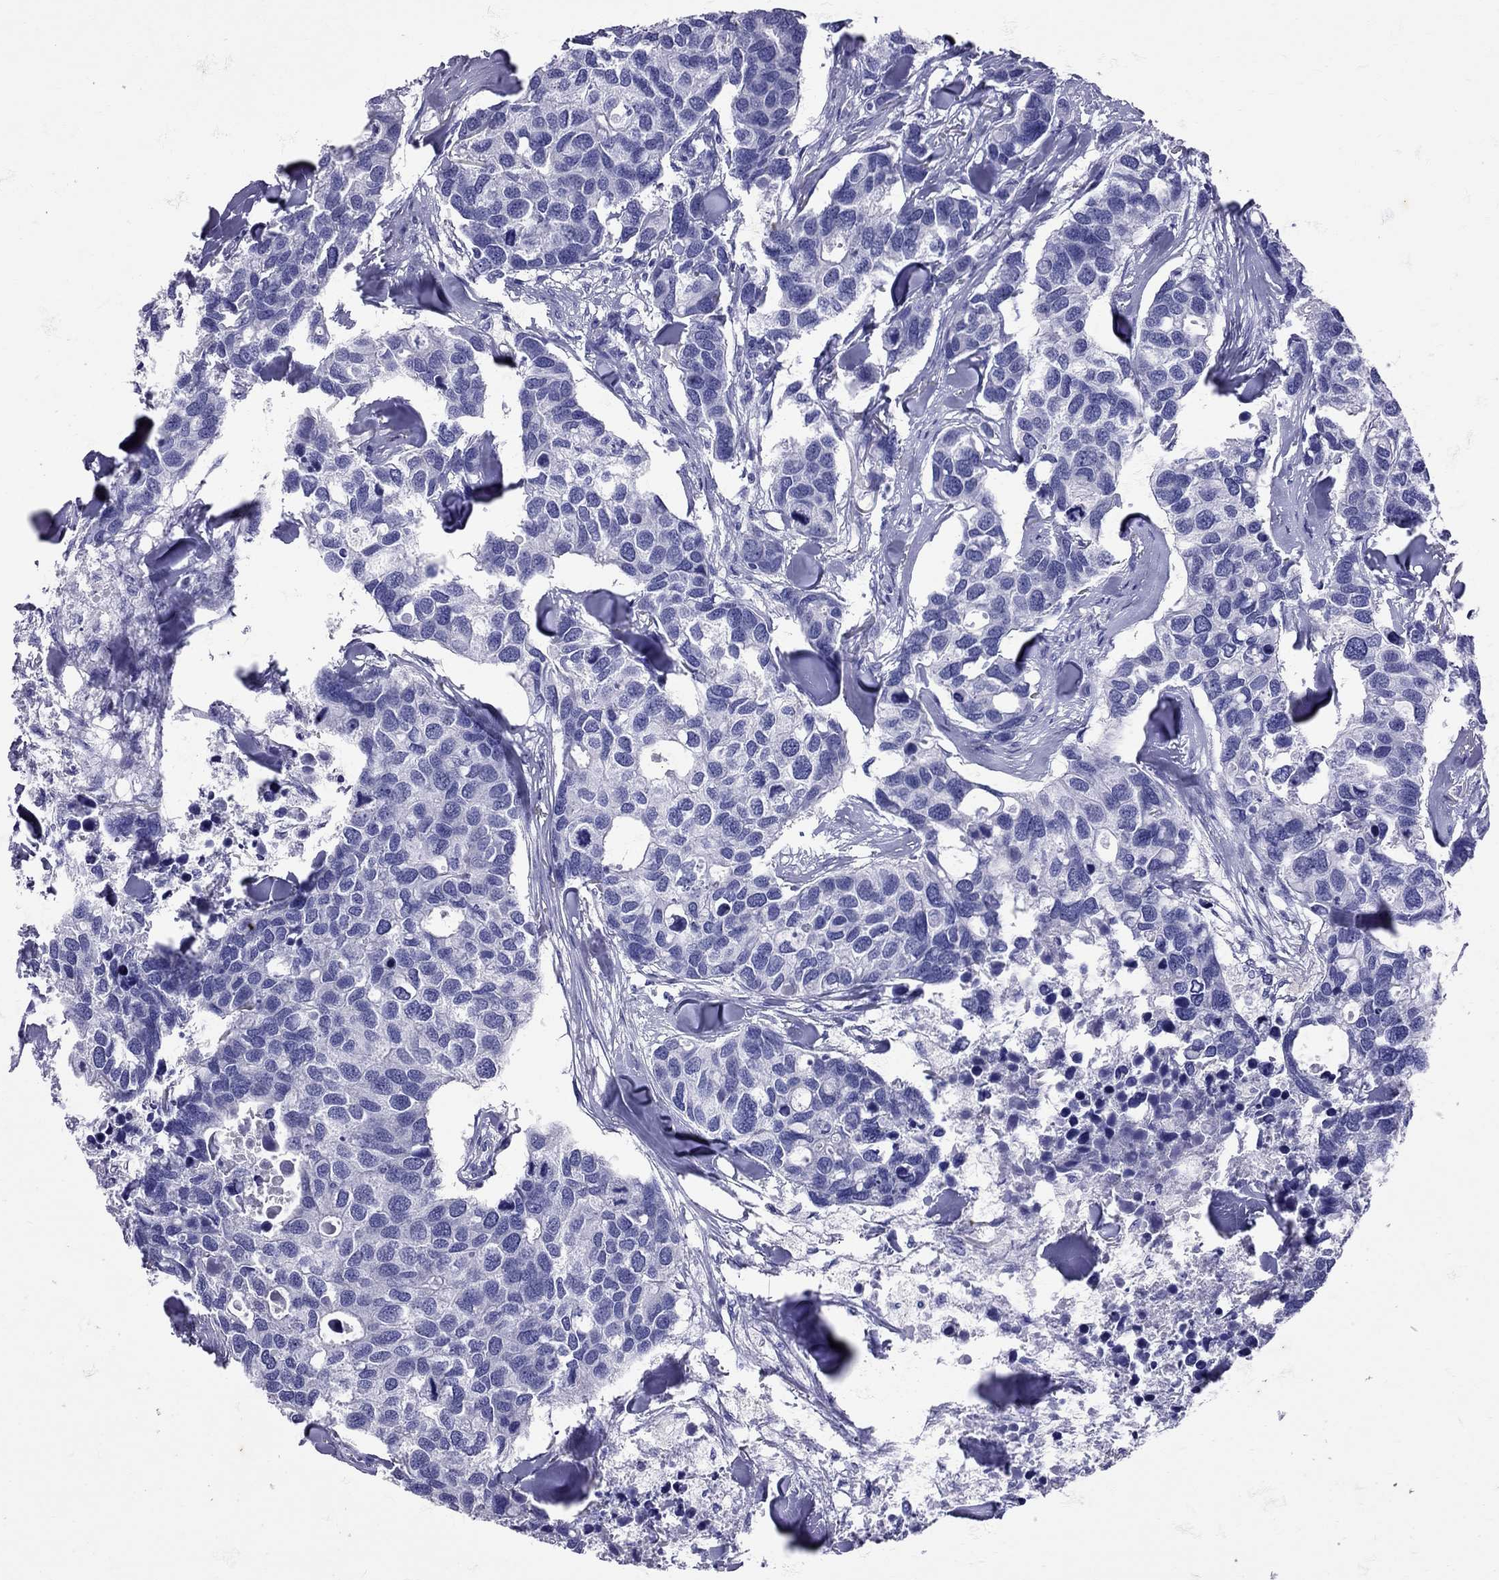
{"staining": {"intensity": "negative", "quantity": "none", "location": "none"}, "tissue": "breast cancer", "cell_type": "Tumor cells", "image_type": "cancer", "snomed": [{"axis": "morphology", "description": "Duct carcinoma"}, {"axis": "topography", "description": "Breast"}], "caption": "This is an immunohistochemistry (IHC) histopathology image of invasive ductal carcinoma (breast). There is no expression in tumor cells.", "gene": "AVP", "patient": {"sex": "female", "age": 83}}